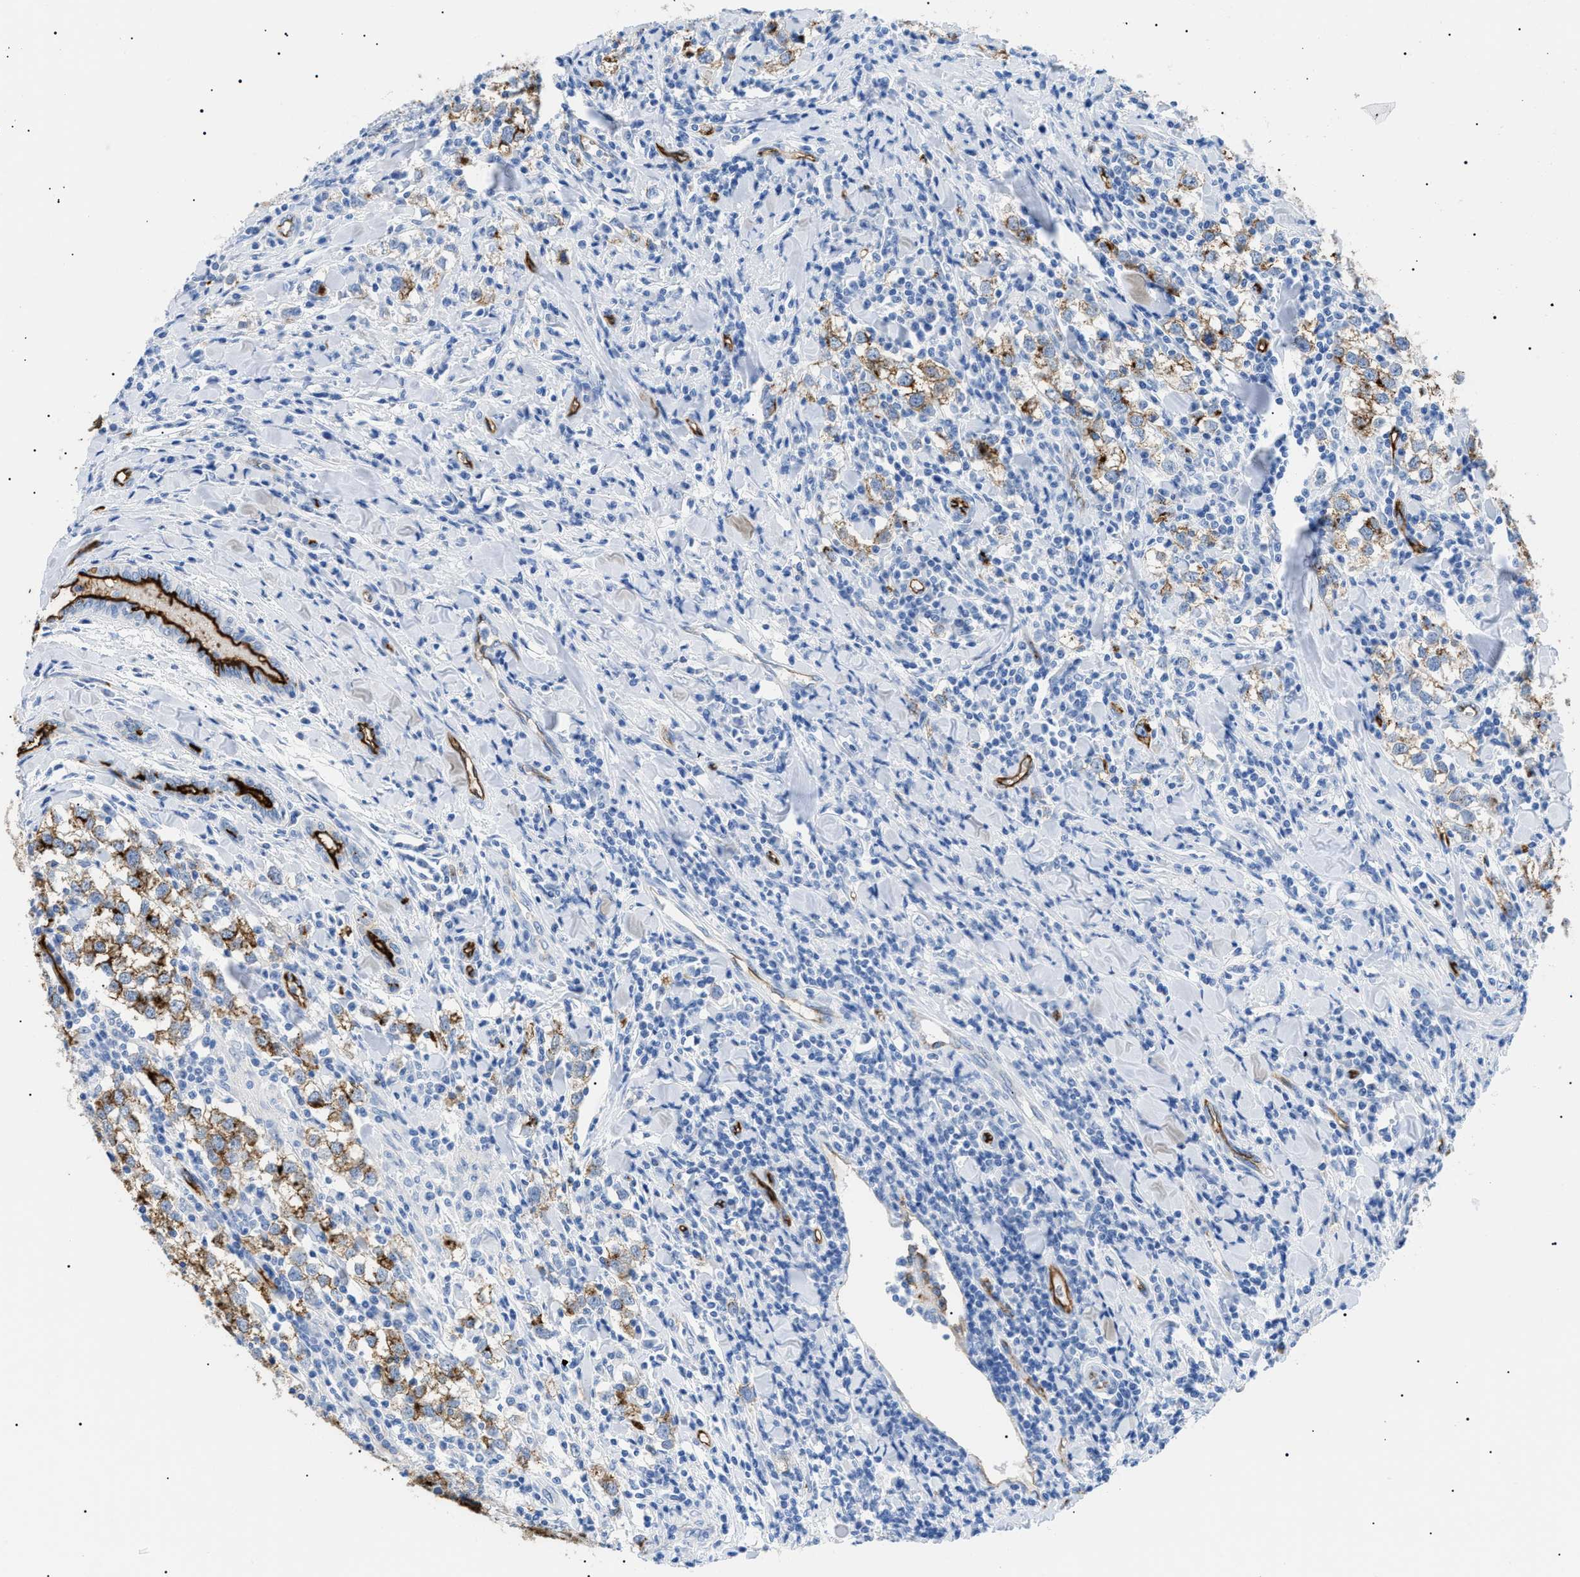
{"staining": {"intensity": "strong", "quantity": ">75%", "location": "cytoplasmic/membranous"}, "tissue": "testis cancer", "cell_type": "Tumor cells", "image_type": "cancer", "snomed": [{"axis": "morphology", "description": "Seminoma, NOS"}, {"axis": "morphology", "description": "Carcinoma, Embryonal, NOS"}, {"axis": "topography", "description": "Testis"}], "caption": "Brown immunohistochemical staining in testis cancer (embryonal carcinoma) reveals strong cytoplasmic/membranous expression in approximately >75% of tumor cells. (brown staining indicates protein expression, while blue staining denotes nuclei).", "gene": "PODXL", "patient": {"sex": "male", "age": 36}}